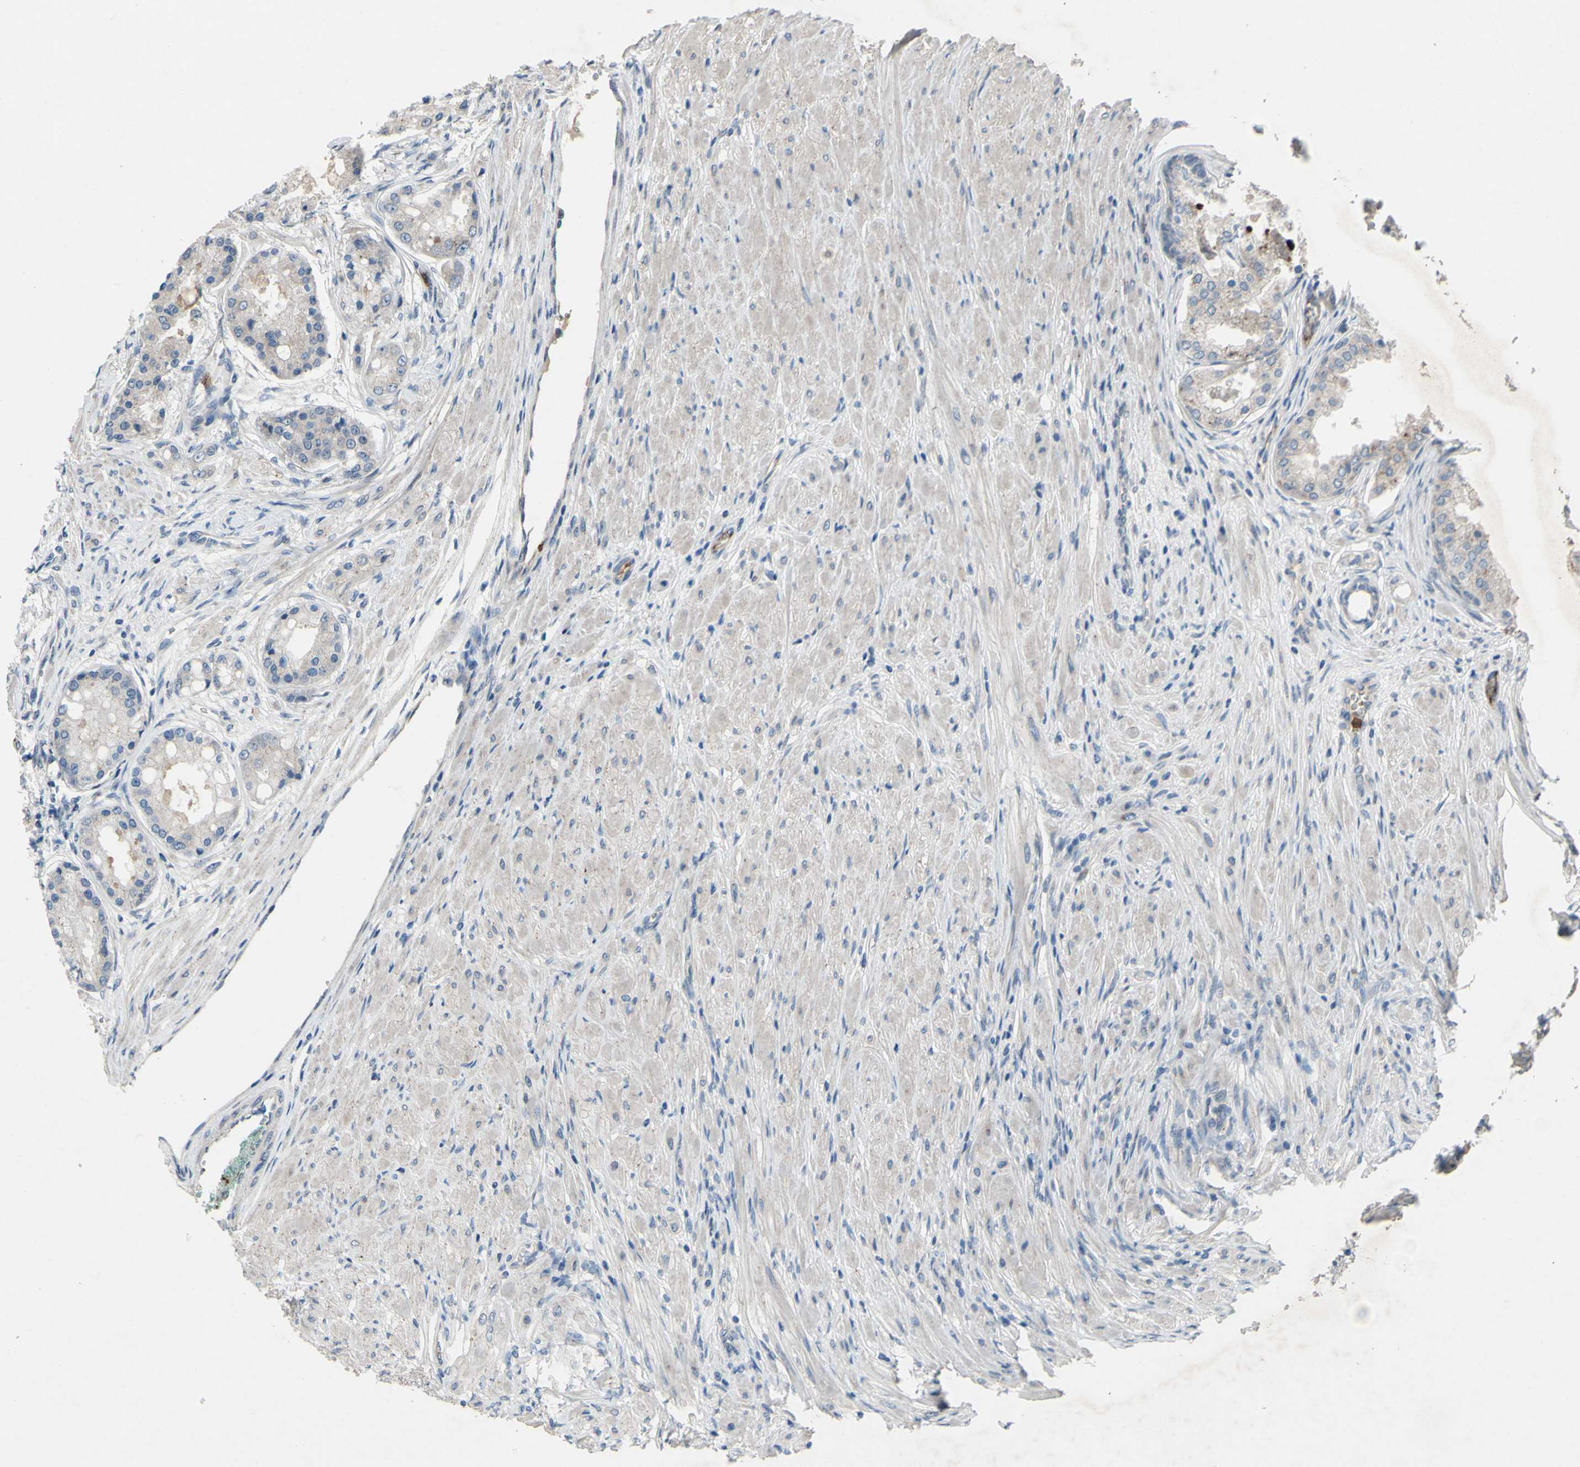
{"staining": {"intensity": "weak", "quantity": ">75%", "location": "cytoplasmic/membranous"}, "tissue": "prostate cancer", "cell_type": "Tumor cells", "image_type": "cancer", "snomed": [{"axis": "morphology", "description": "Adenocarcinoma, High grade"}, {"axis": "topography", "description": "Prostate"}], "caption": "A brown stain highlights weak cytoplasmic/membranous expression of a protein in human prostate adenocarcinoma (high-grade) tumor cells.", "gene": "GRAMD2B", "patient": {"sex": "male", "age": 59}}